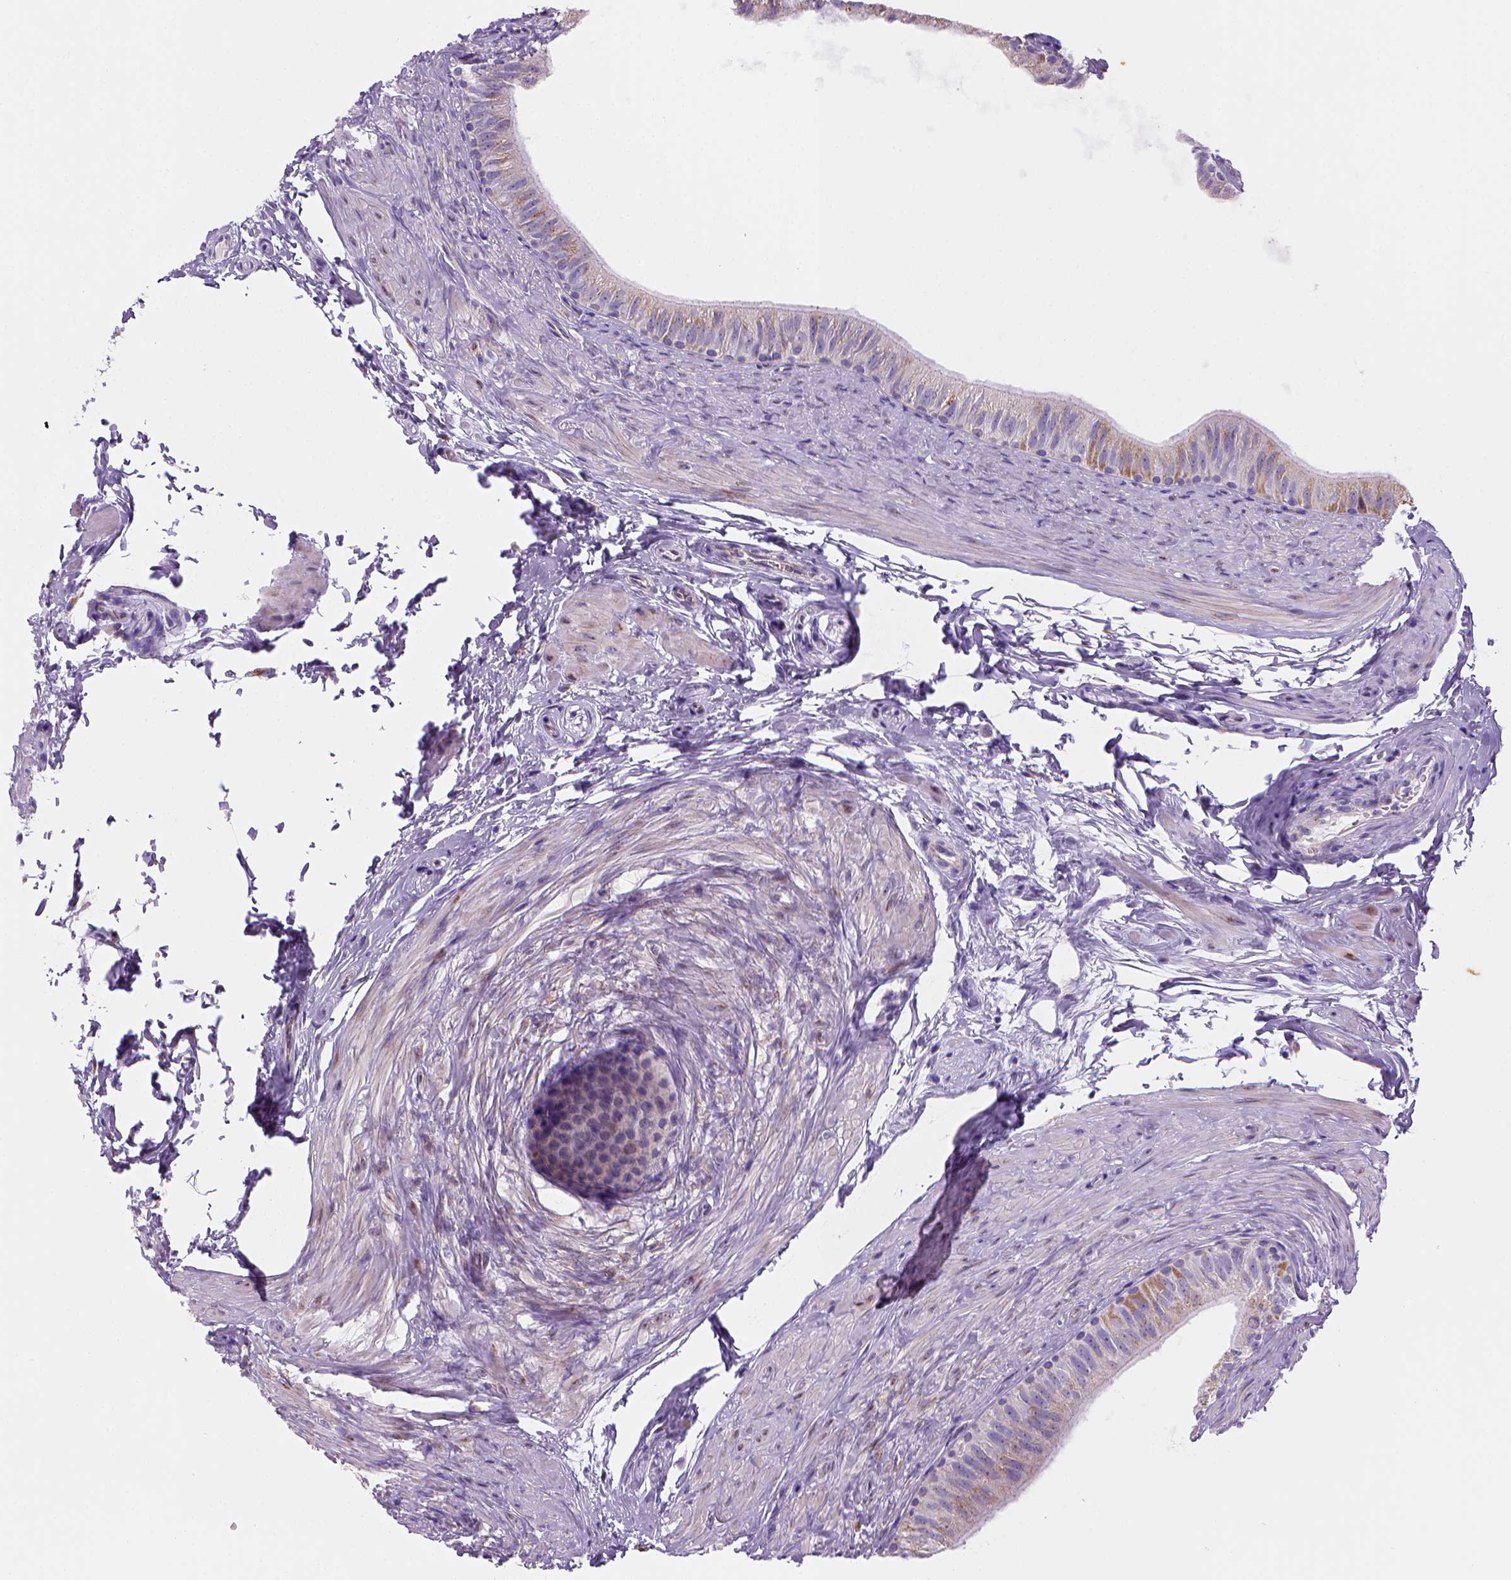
{"staining": {"intensity": "weak", "quantity": "25%-75%", "location": "cytoplasmic/membranous"}, "tissue": "epididymis", "cell_type": "Glandular cells", "image_type": "normal", "snomed": [{"axis": "morphology", "description": "Normal tissue, NOS"}, {"axis": "topography", "description": "Epididymis"}], "caption": "A high-resolution histopathology image shows immunohistochemistry staining of benign epididymis, which displays weak cytoplasmic/membranous positivity in approximately 25%-75% of glandular cells.", "gene": "CES2", "patient": {"sex": "male", "age": 36}}